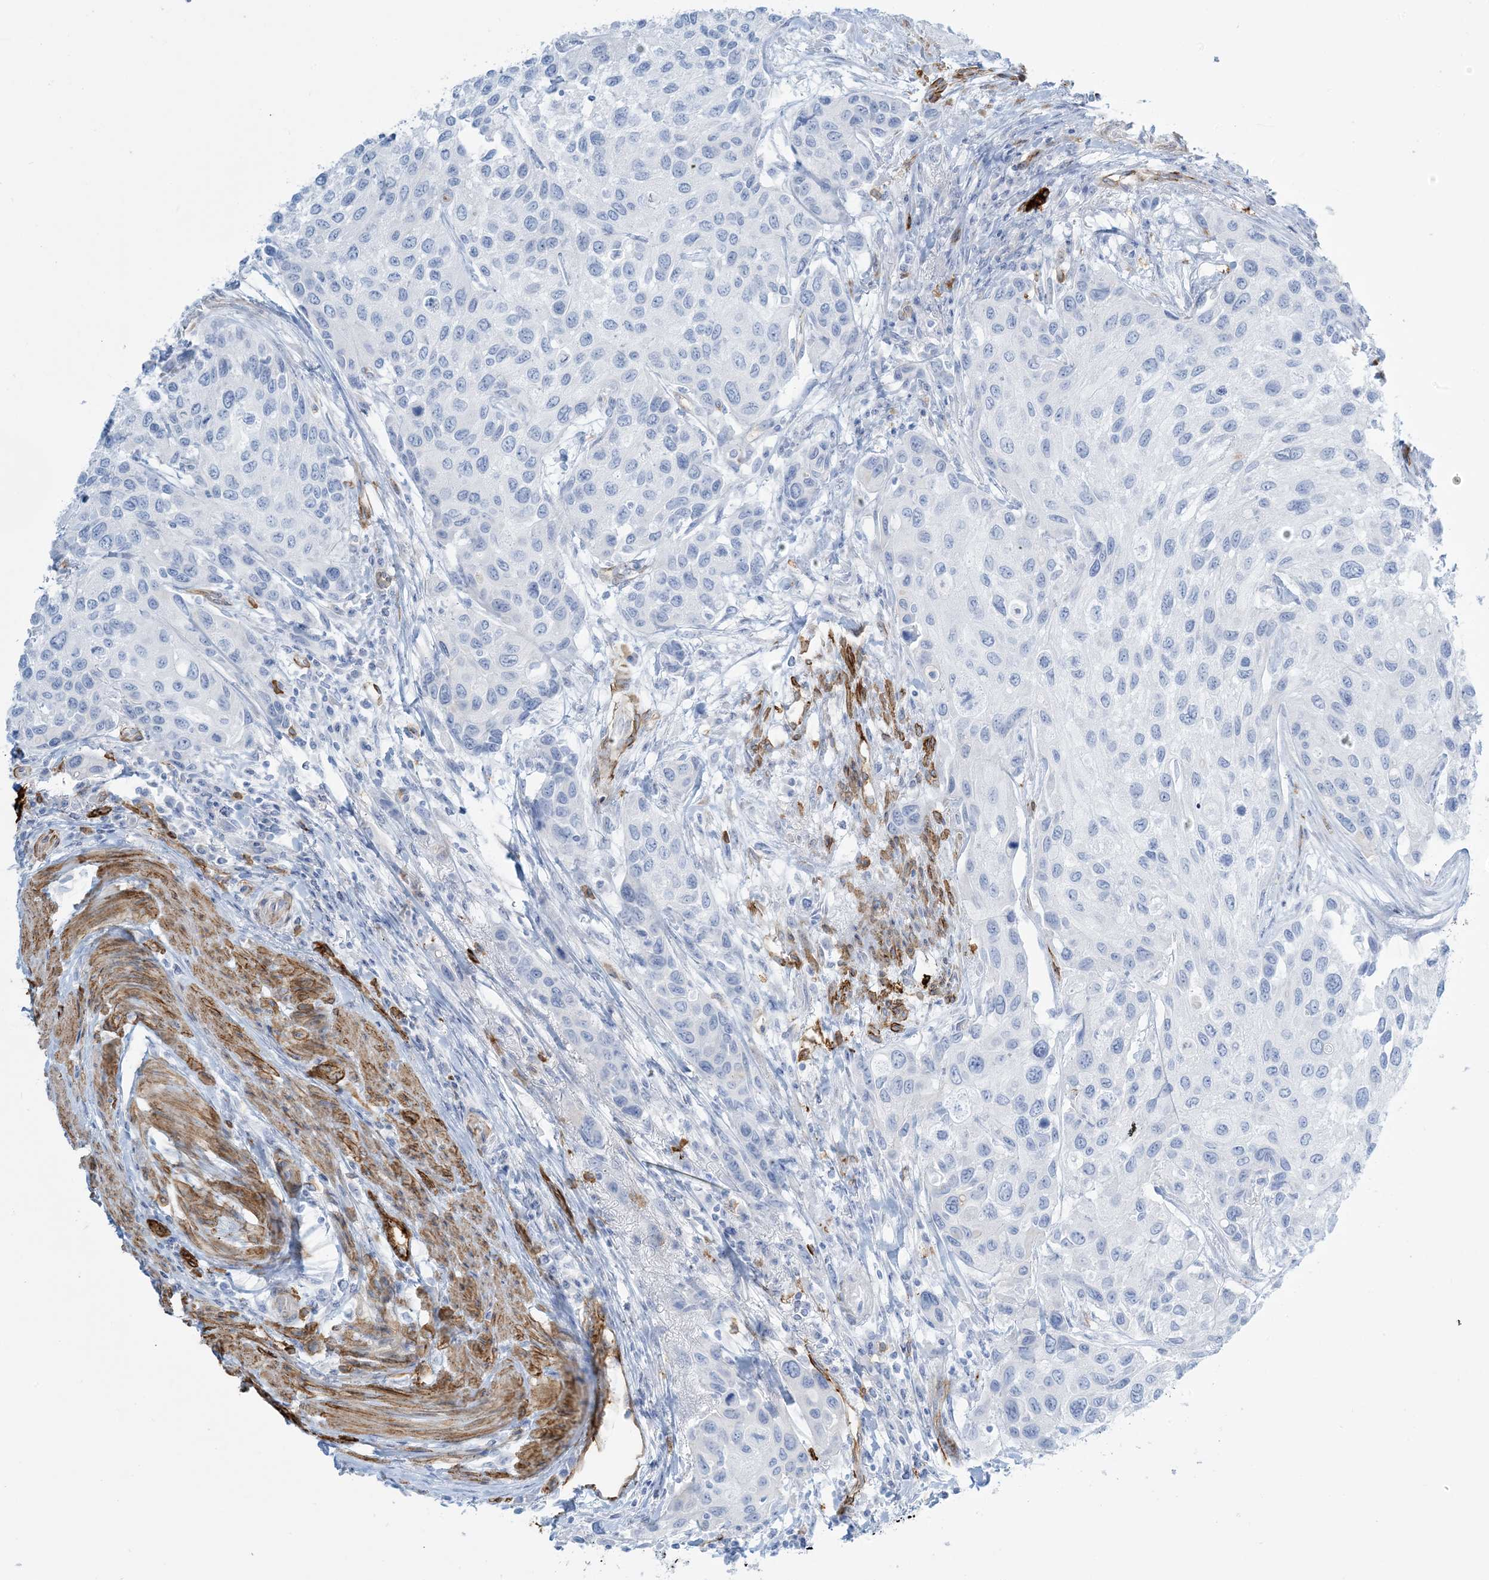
{"staining": {"intensity": "negative", "quantity": "none", "location": "none"}, "tissue": "urothelial cancer", "cell_type": "Tumor cells", "image_type": "cancer", "snomed": [{"axis": "morphology", "description": "Normal tissue, NOS"}, {"axis": "morphology", "description": "Urothelial carcinoma, High grade"}, {"axis": "topography", "description": "Vascular tissue"}, {"axis": "topography", "description": "Urinary bladder"}], "caption": "IHC of urothelial cancer shows no staining in tumor cells.", "gene": "EPS8L3", "patient": {"sex": "female", "age": 56}}